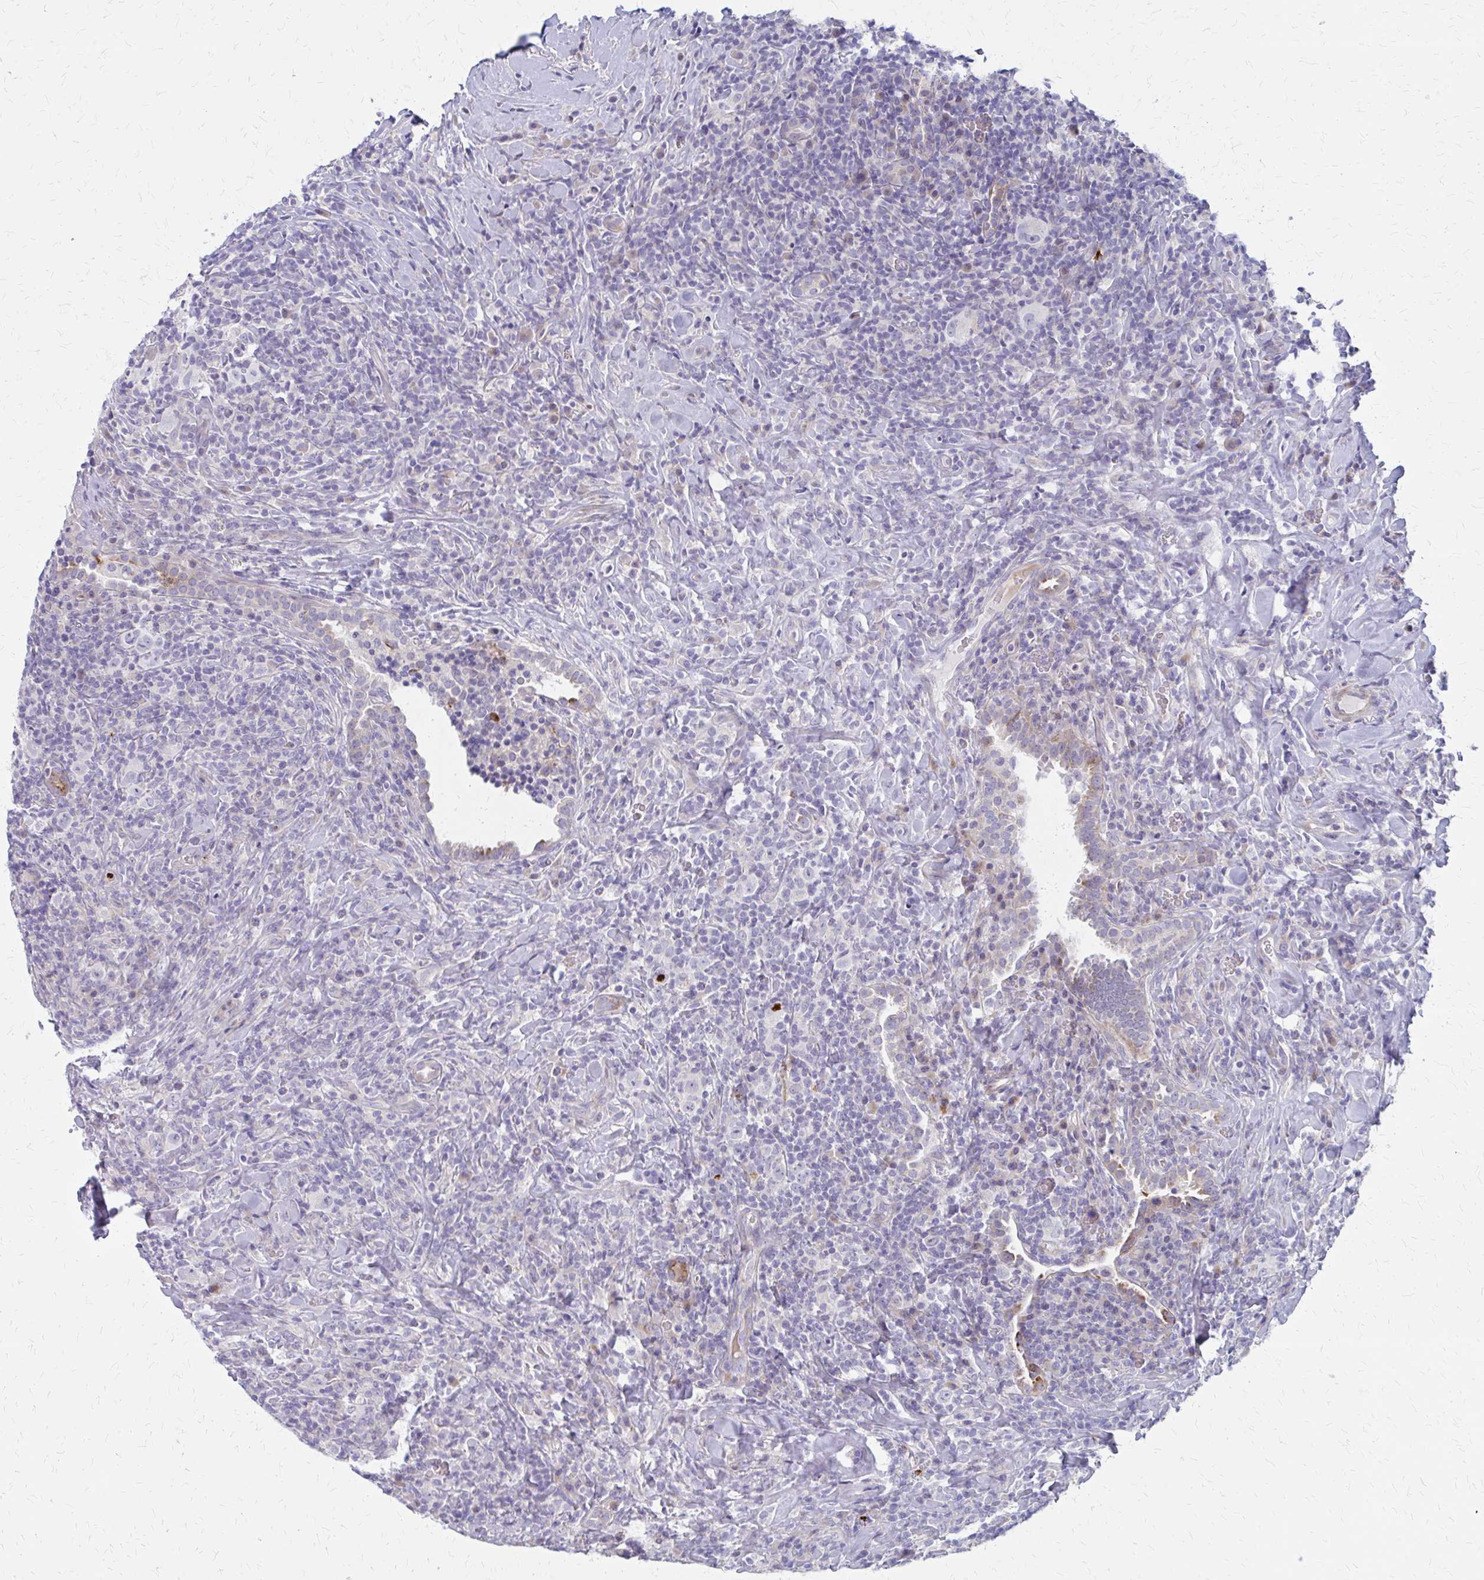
{"staining": {"intensity": "negative", "quantity": "none", "location": "none"}, "tissue": "lymphoma", "cell_type": "Tumor cells", "image_type": "cancer", "snomed": [{"axis": "morphology", "description": "Hodgkin's disease, NOS"}, {"axis": "topography", "description": "Lung"}], "caption": "Immunohistochemical staining of Hodgkin's disease demonstrates no significant expression in tumor cells.", "gene": "GLYATL2", "patient": {"sex": "male", "age": 17}}